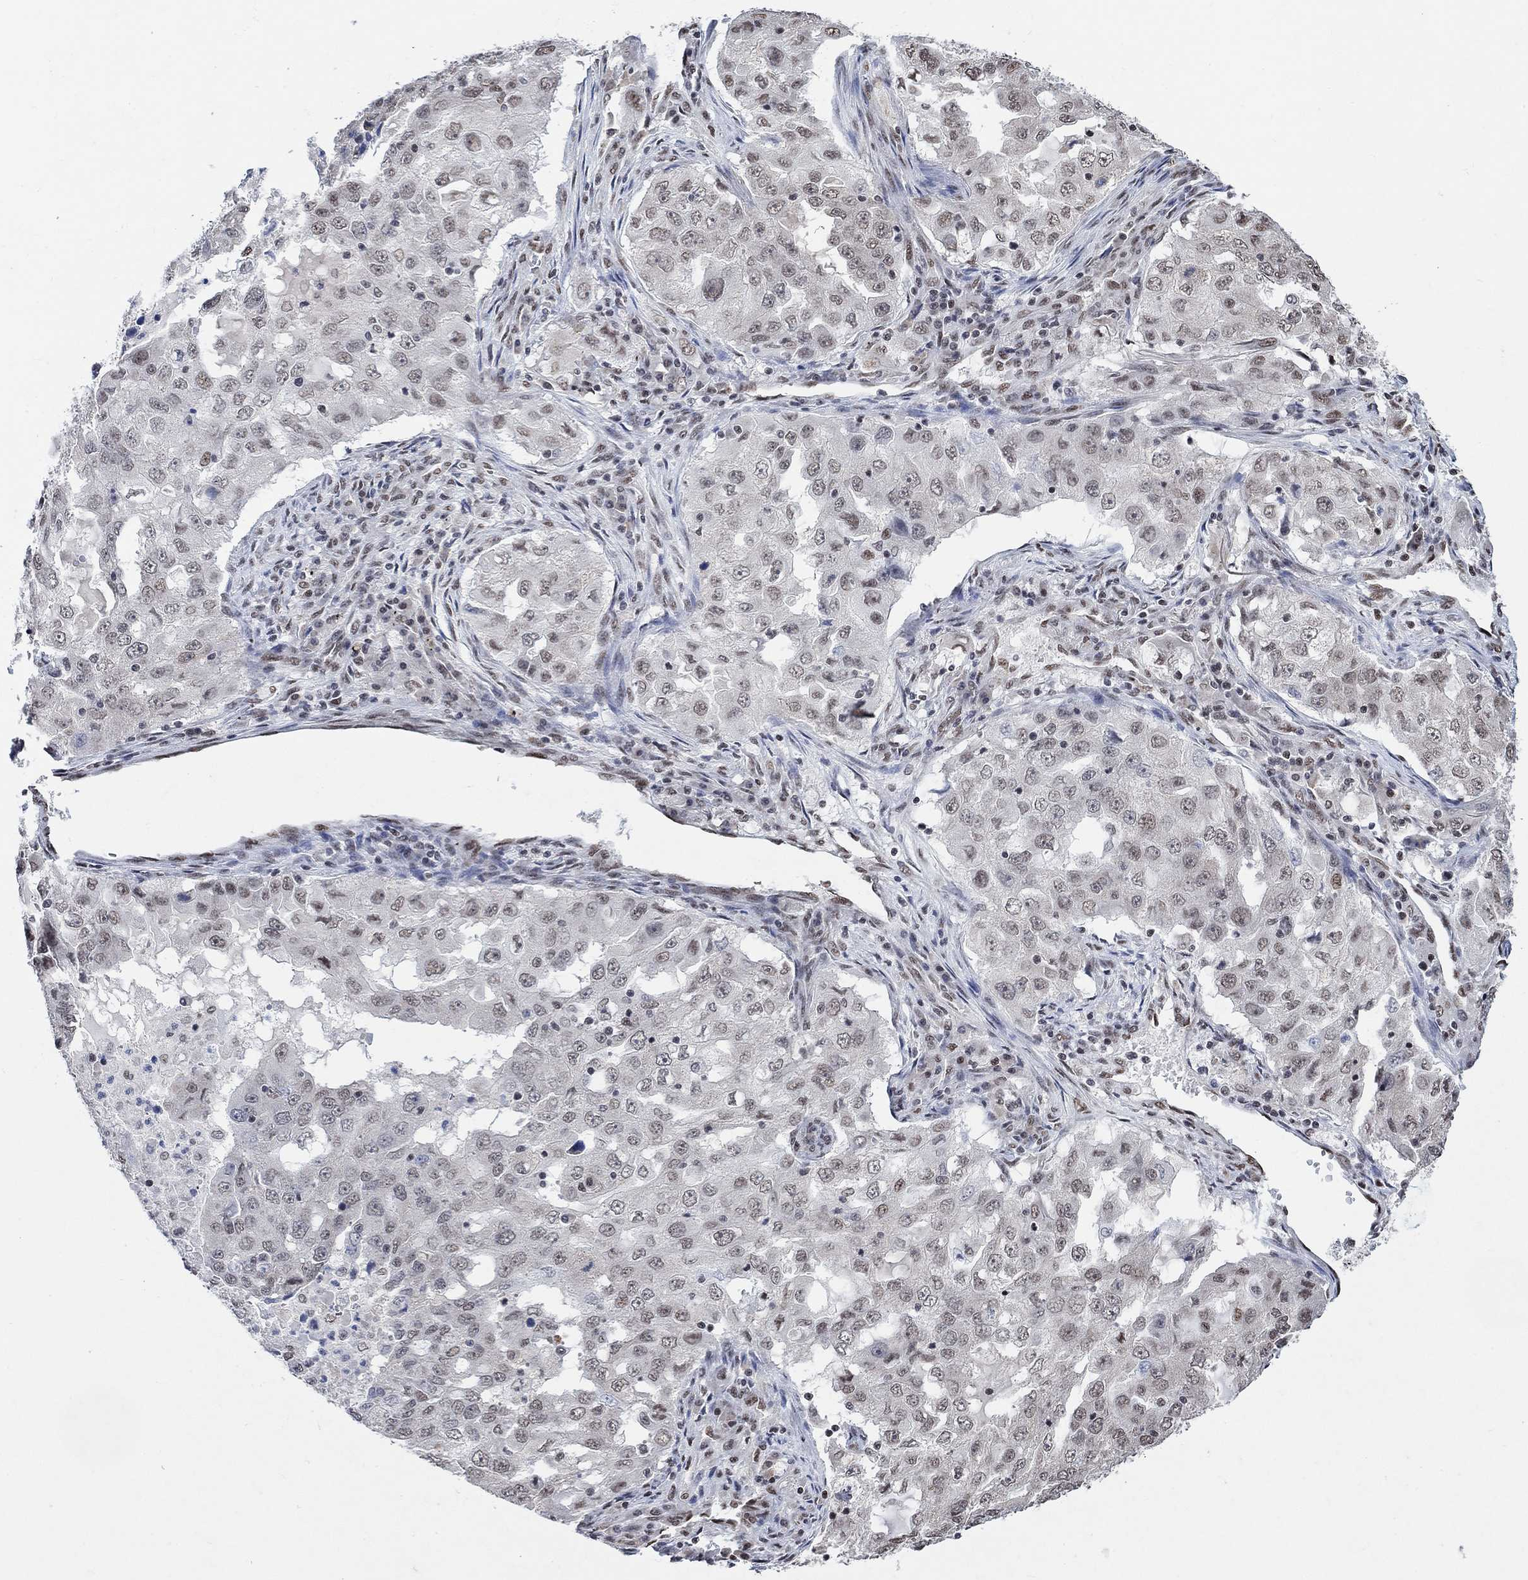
{"staining": {"intensity": "weak", "quantity": ">75%", "location": "nuclear"}, "tissue": "lung cancer", "cell_type": "Tumor cells", "image_type": "cancer", "snomed": [{"axis": "morphology", "description": "Adenocarcinoma, NOS"}, {"axis": "topography", "description": "Lung"}], "caption": "Immunohistochemistry (IHC) staining of lung cancer, which exhibits low levels of weak nuclear staining in approximately >75% of tumor cells indicating weak nuclear protein staining. The staining was performed using DAB (3,3'-diaminobenzidine) (brown) for protein detection and nuclei were counterstained in hematoxylin (blue).", "gene": "USP39", "patient": {"sex": "female", "age": 61}}